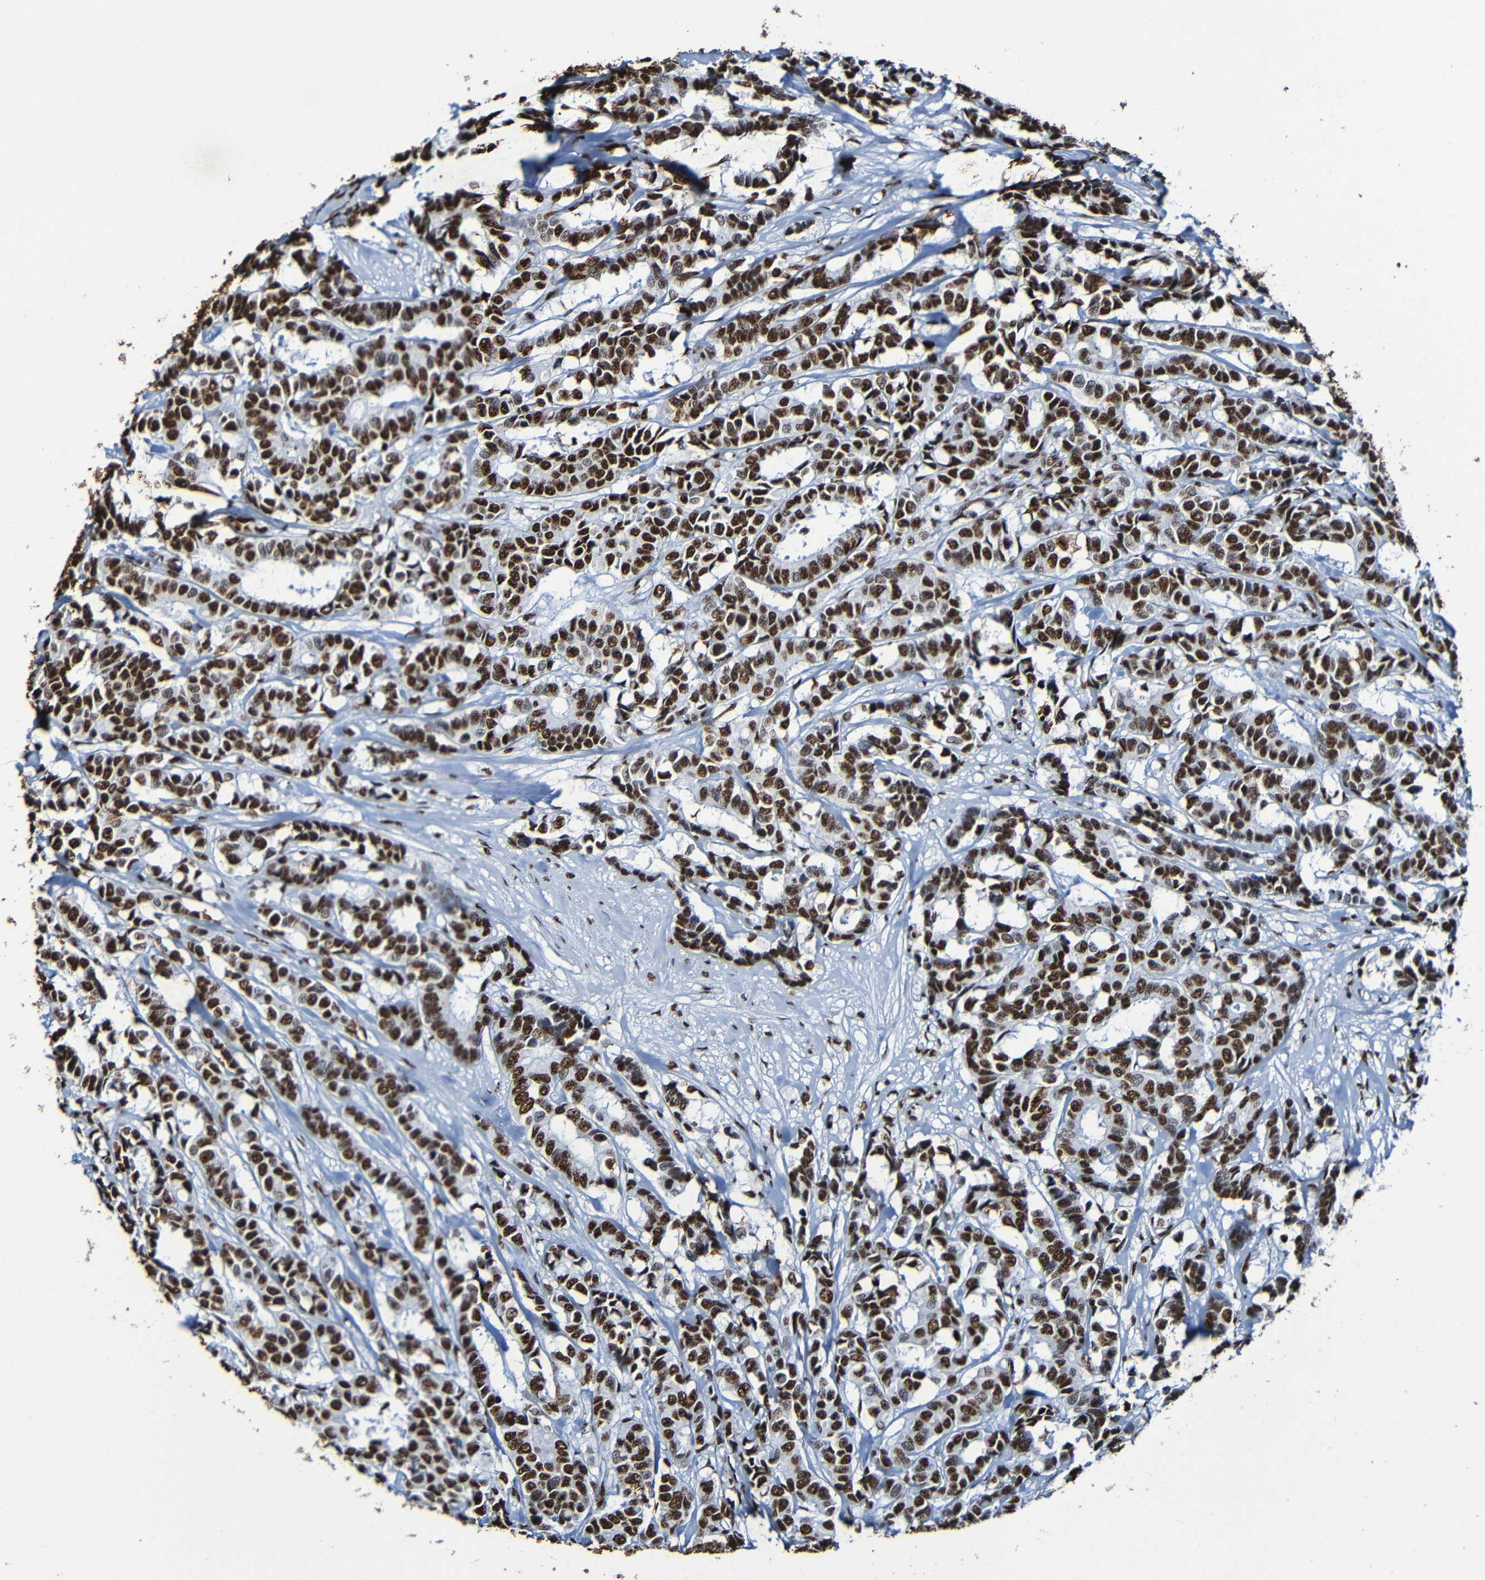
{"staining": {"intensity": "strong", "quantity": ">75%", "location": "nuclear"}, "tissue": "breast cancer", "cell_type": "Tumor cells", "image_type": "cancer", "snomed": [{"axis": "morphology", "description": "Duct carcinoma"}, {"axis": "topography", "description": "Breast"}], "caption": "The image exhibits a brown stain indicating the presence of a protein in the nuclear of tumor cells in infiltrating ductal carcinoma (breast).", "gene": "SRSF3", "patient": {"sex": "female", "age": 87}}